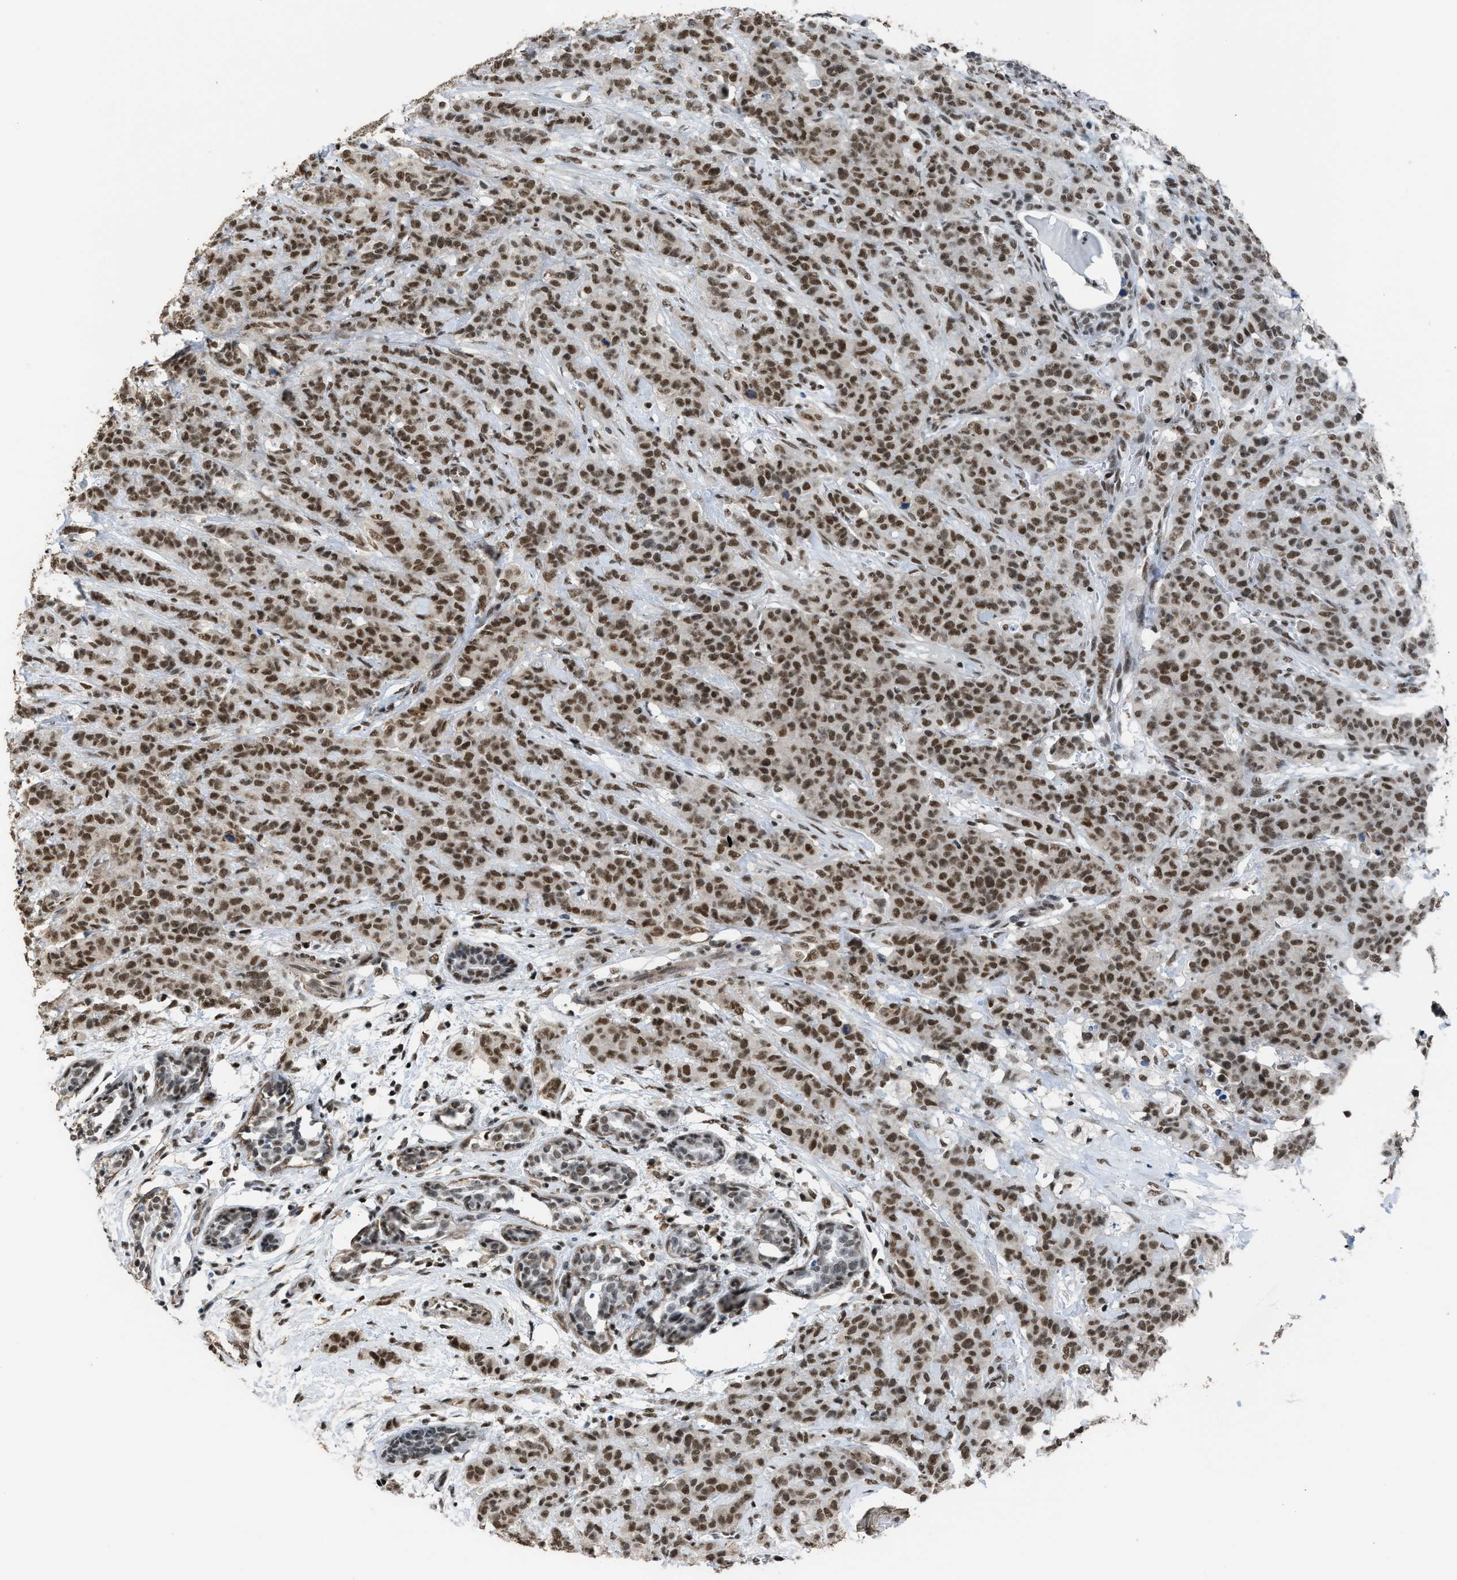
{"staining": {"intensity": "moderate", "quantity": ">75%", "location": "nuclear"}, "tissue": "breast cancer", "cell_type": "Tumor cells", "image_type": "cancer", "snomed": [{"axis": "morphology", "description": "Normal tissue, NOS"}, {"axis": "morphology", "description": "Duct carcinoma"}, {"axis": "topography", "description": "Breast"}], "caption": "Immunohistochemistry (IHC) histopathology image of breast intraductal carcinoma stained for a protein (brown), which displays medium levels of moderate nuclear positivity in approximately >75% of tumor cells.", "gene": "SCAF4", "patient": {"sex": "female", "age": 40}}